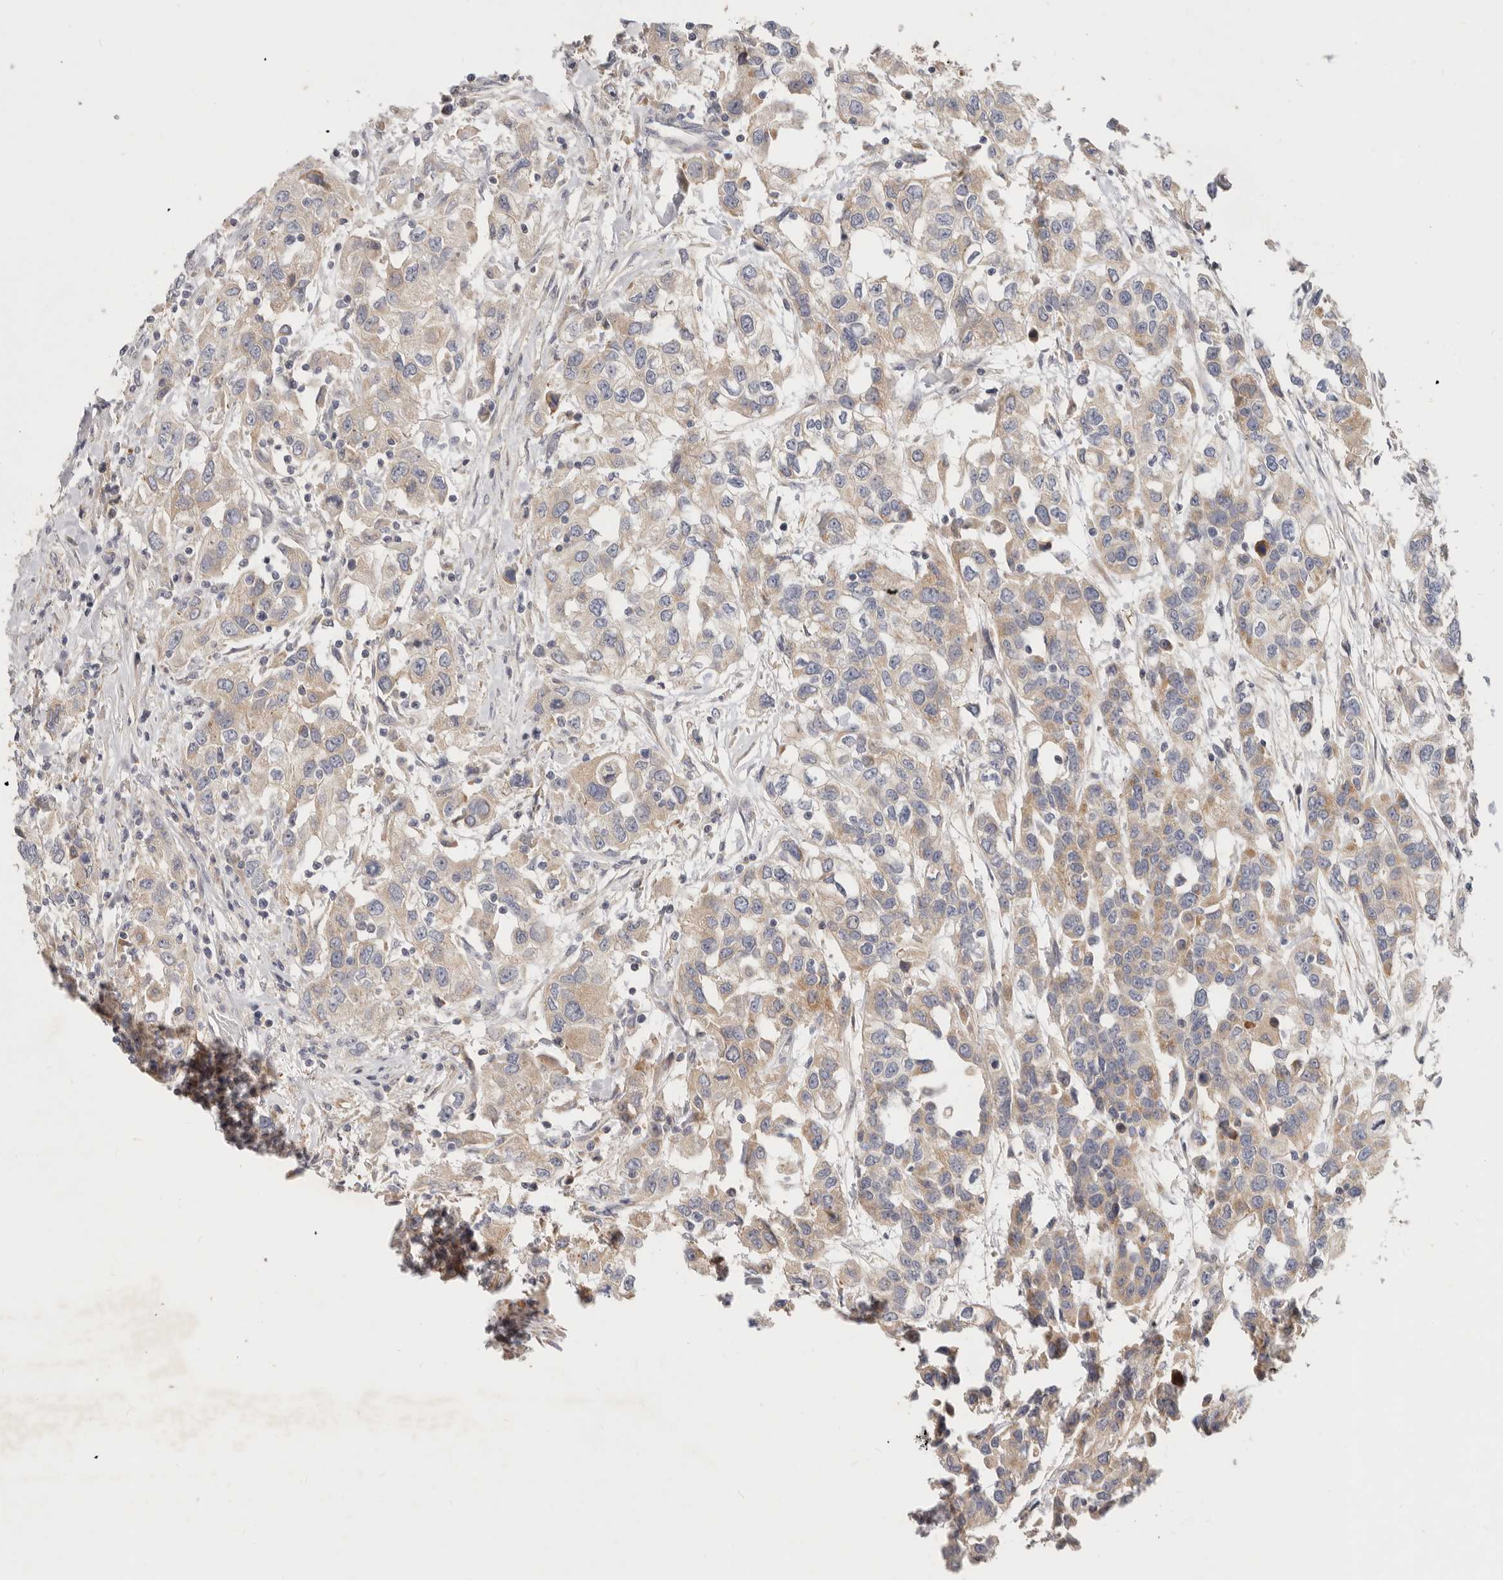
{"staining": {"intensity": "weak", "quantity": "25%-75%", "location": "cytoplasmic/membranous"}, "tissue": "urothelial cancer", "cell_type": "Tumor cells", "image_type": "cancer", "snomed": [{"axis": "morphology", "description": "Urothelial carcinoma, High grade"}, {"axis": "topography", "description": "Urinary bladder"}], "caption": "Human high-grade urothelial carcinoma stained with a brown dye exhibits weak cytoplasmic/membranous positive staining in approximately 25%-75% of tumor cells.", "gene": "TFB2M", "patient": {"sex": "female", "age": 80}}